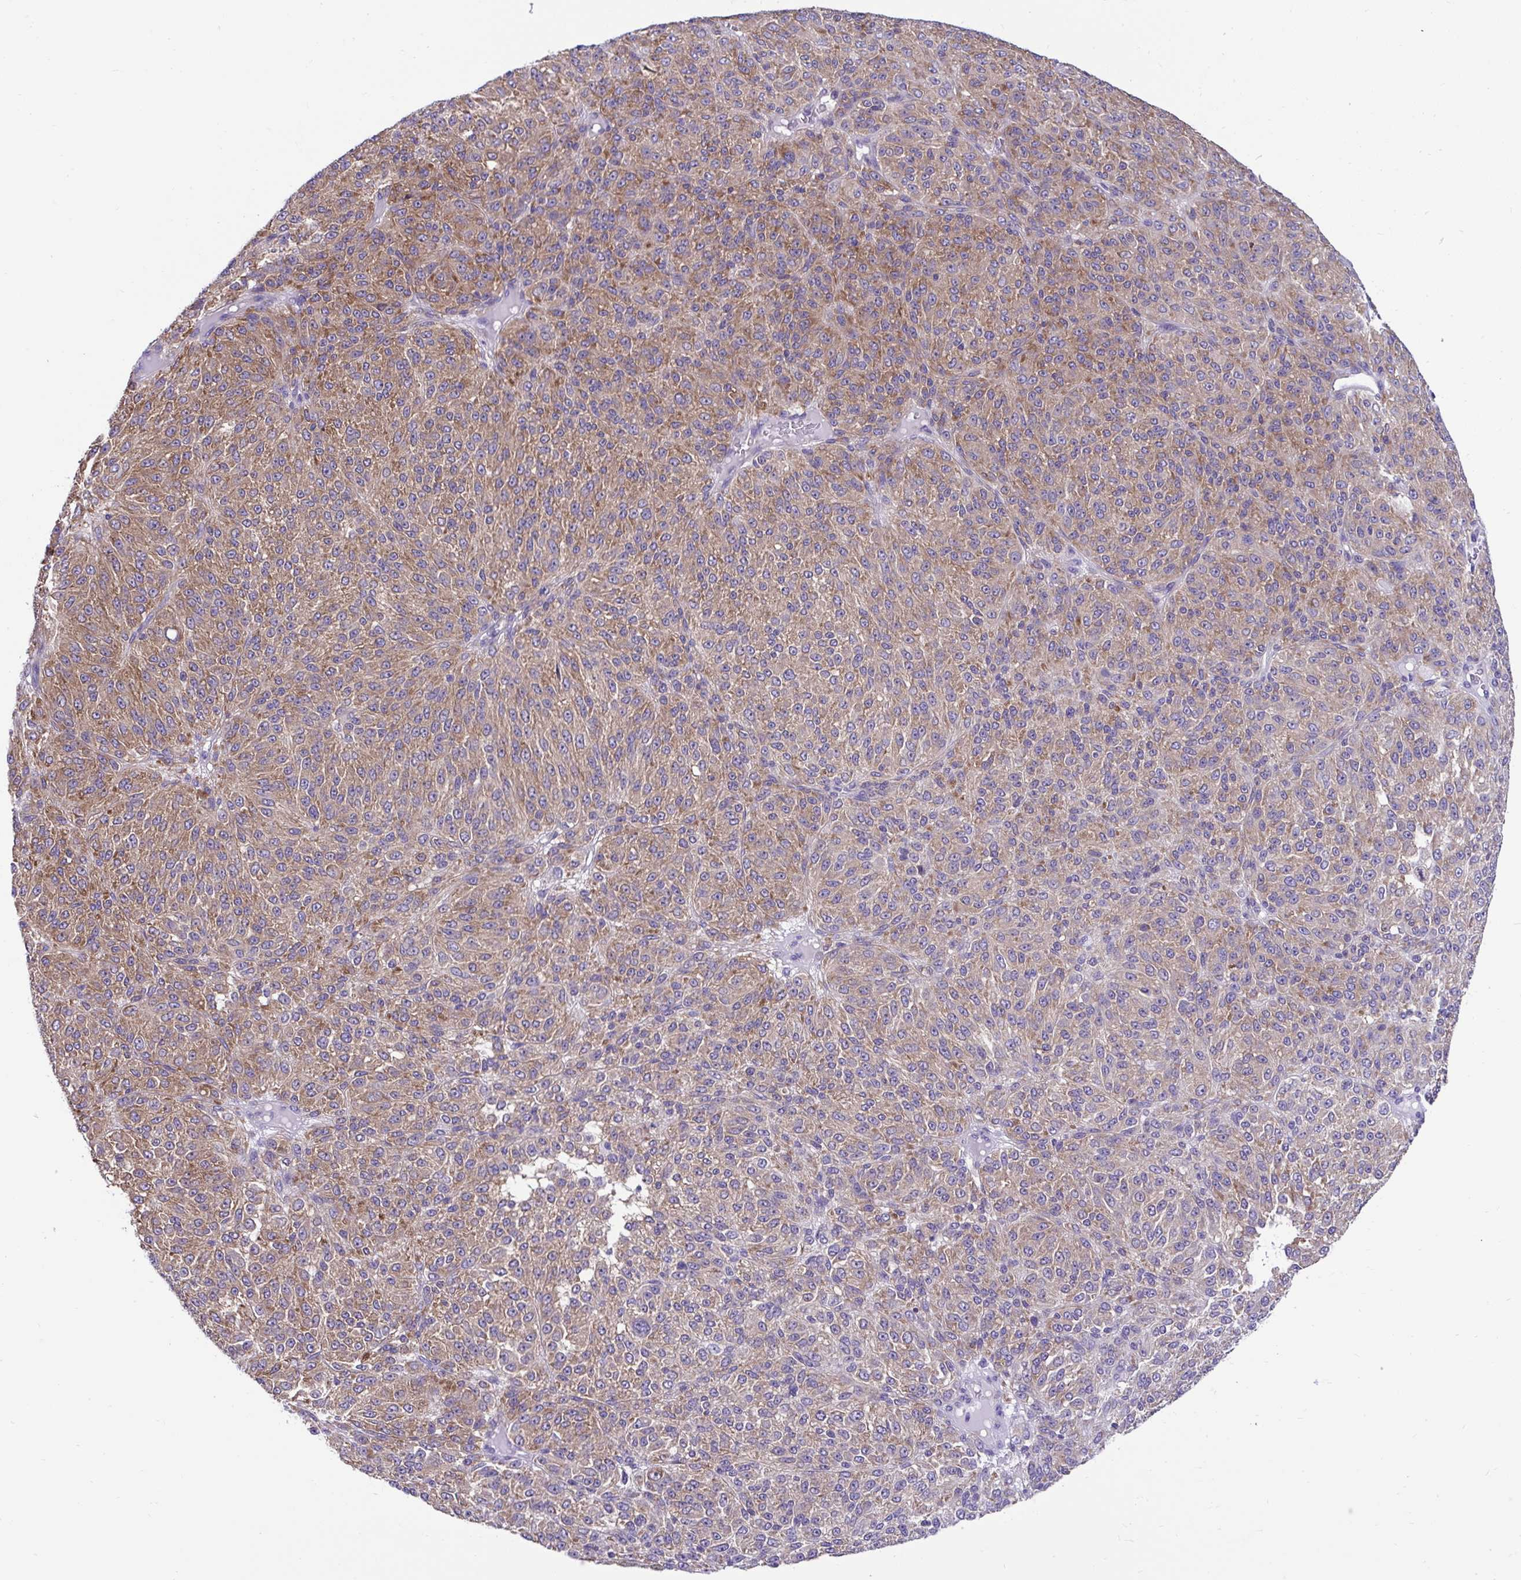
{"staining": {"intensity": "moderate", "quantity": "25%-75%", "location": "cytoplasmic/membranous"}, "tissue": "melanoma", "cell_type": "Tumor cells", "image_type": "cancer", "snomed": [{"axis": "morphology", "description": "Malignant melanoma, Metastatic site"}, {"axis": "topography", "description": "Brain"}], "caption": "The histopathology image displays staining of melanoma, revealing moderate cytoplasmic/membranous protein staining (brown color) within tumor cells.", "gene": "RPL7", "patient": {"sex": "female", "age": 56}}